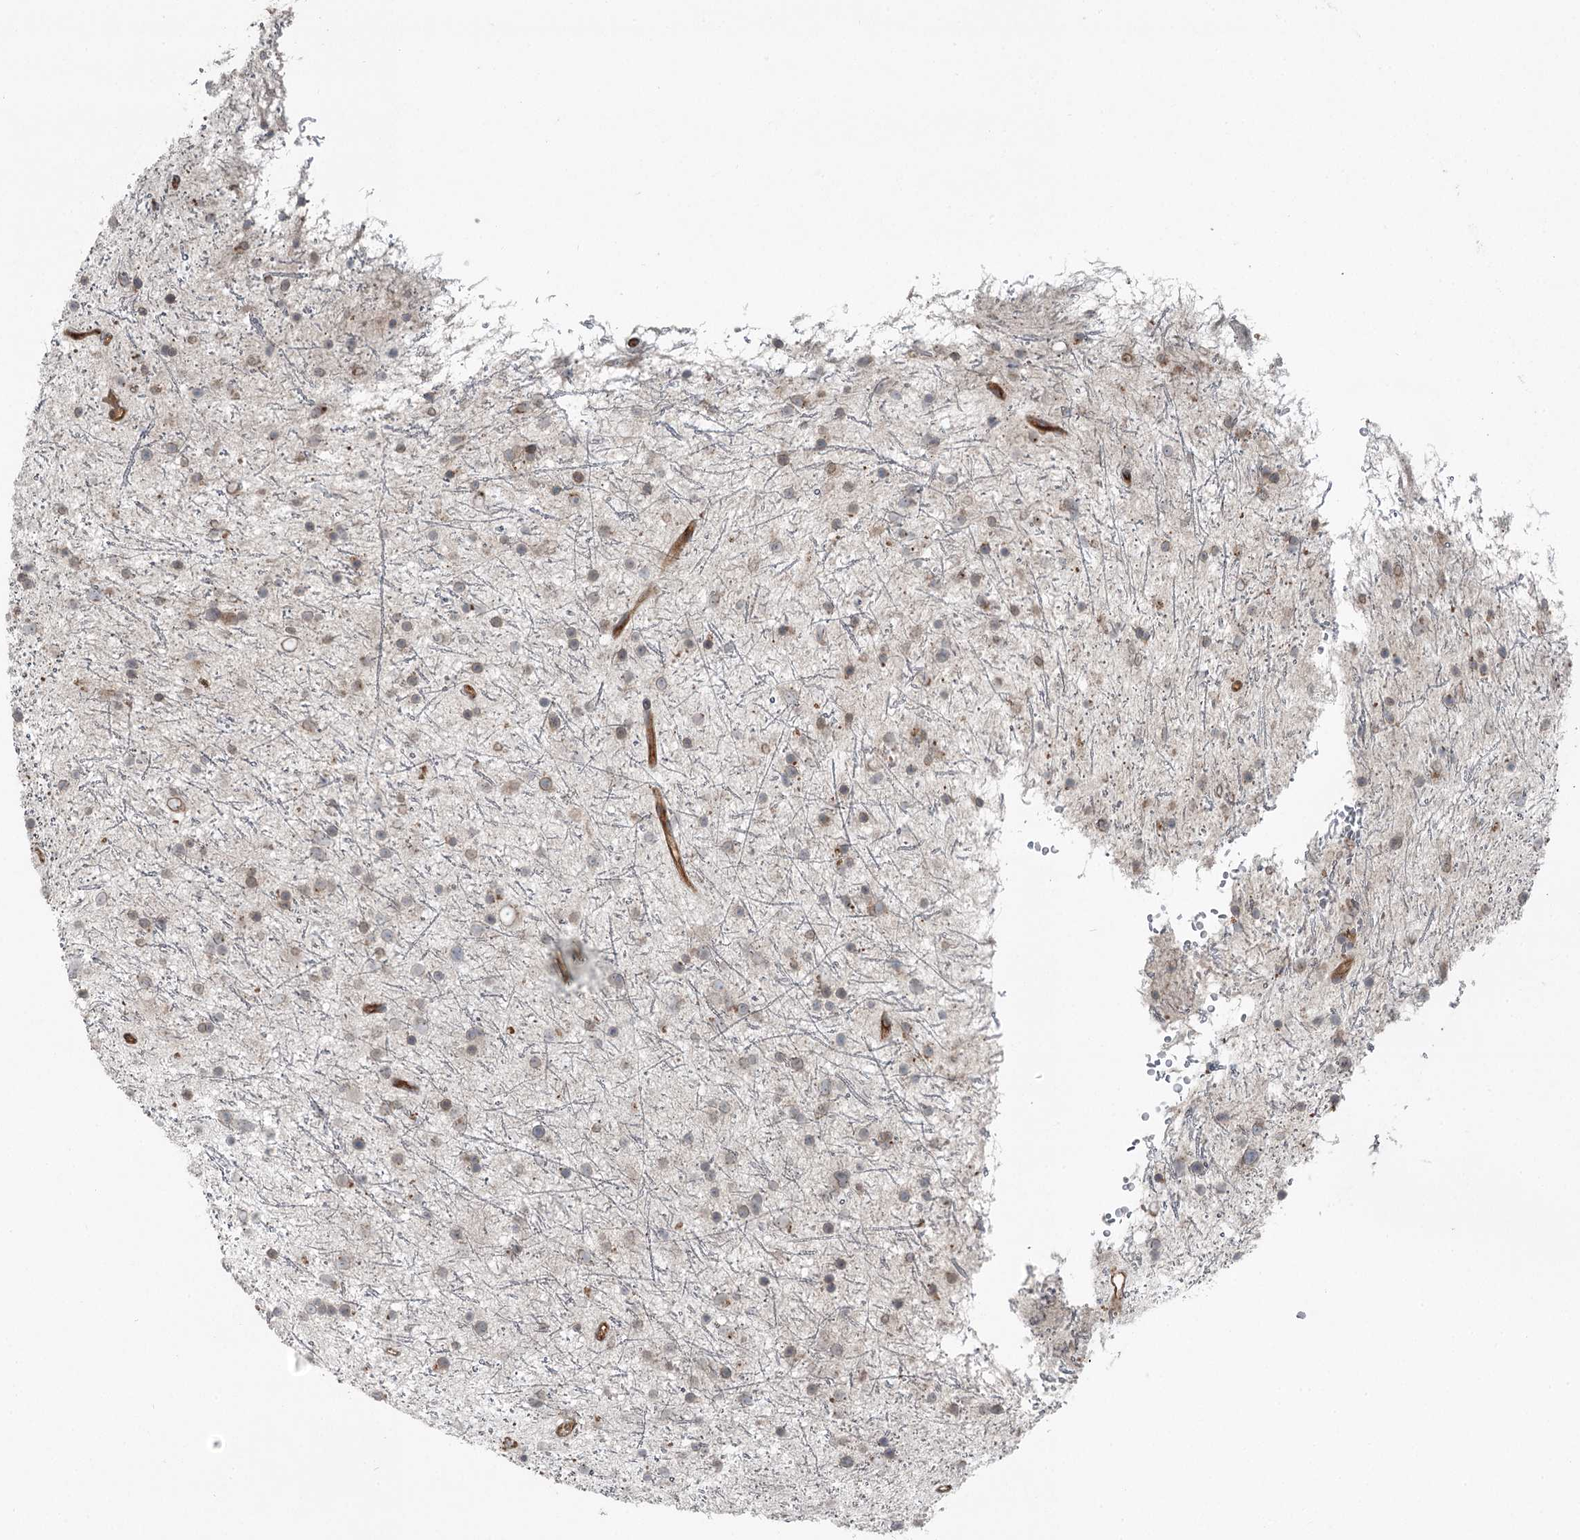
{"staining": {"intensity": "negative", "quantity": "none", "location": "none"}, "tissue": "glioma", "cell_type": "Tumor cells", "image_type": "cancer", "snomed": [{"axis": "morphology", "description": "Glioma, malignant, Low grade"}, {"axis": "topography", "description": "Cerebral cortex"}], "caption": "There is no significant expression in tumor cells of glioma.", "gene": "SLC39A8", "patient": {"sex": "female", "age": 39}}